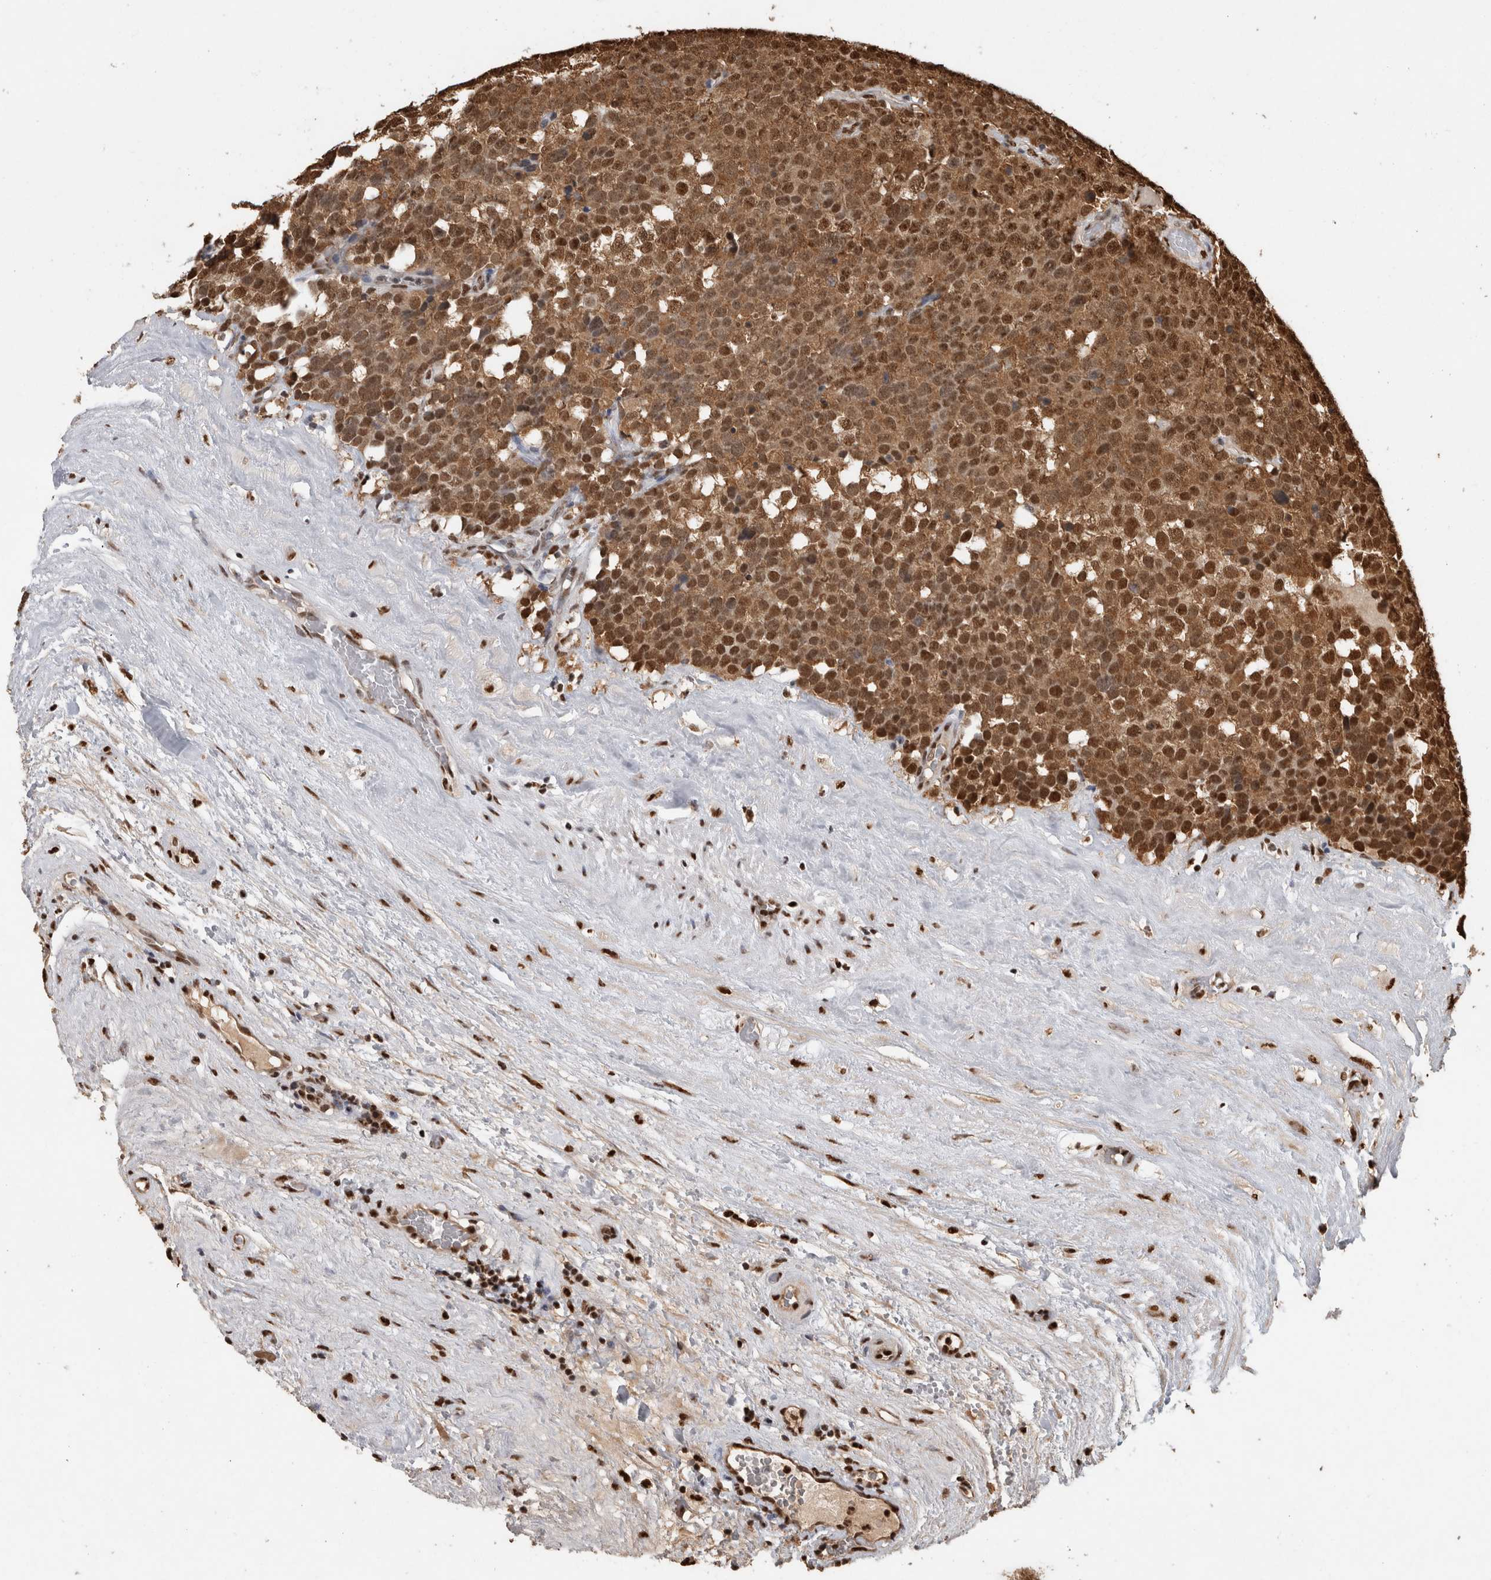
{"staining": {"intensity": "moderate", "quantity": ">75%", "location": "cytoplasmic/membranous,nuclear"}, "tissue": "testis cancer", "cell_type": "Tumor cells", "image_type": "cancer", "snomed": [{"axis": "morphology", "description": "Seminoma, NOS"}, {"axis": "topography", "description": "Testis"}], "caption": "About >75% of tumor cells in human testis cancer (seminoma) reveal moderate cytoplasmic/membranous and nuclear protein positivity as visualized by brown immunohistochemical staining.", "gene": "RAD50", "patient": {"sex": "male", "age": 71}}